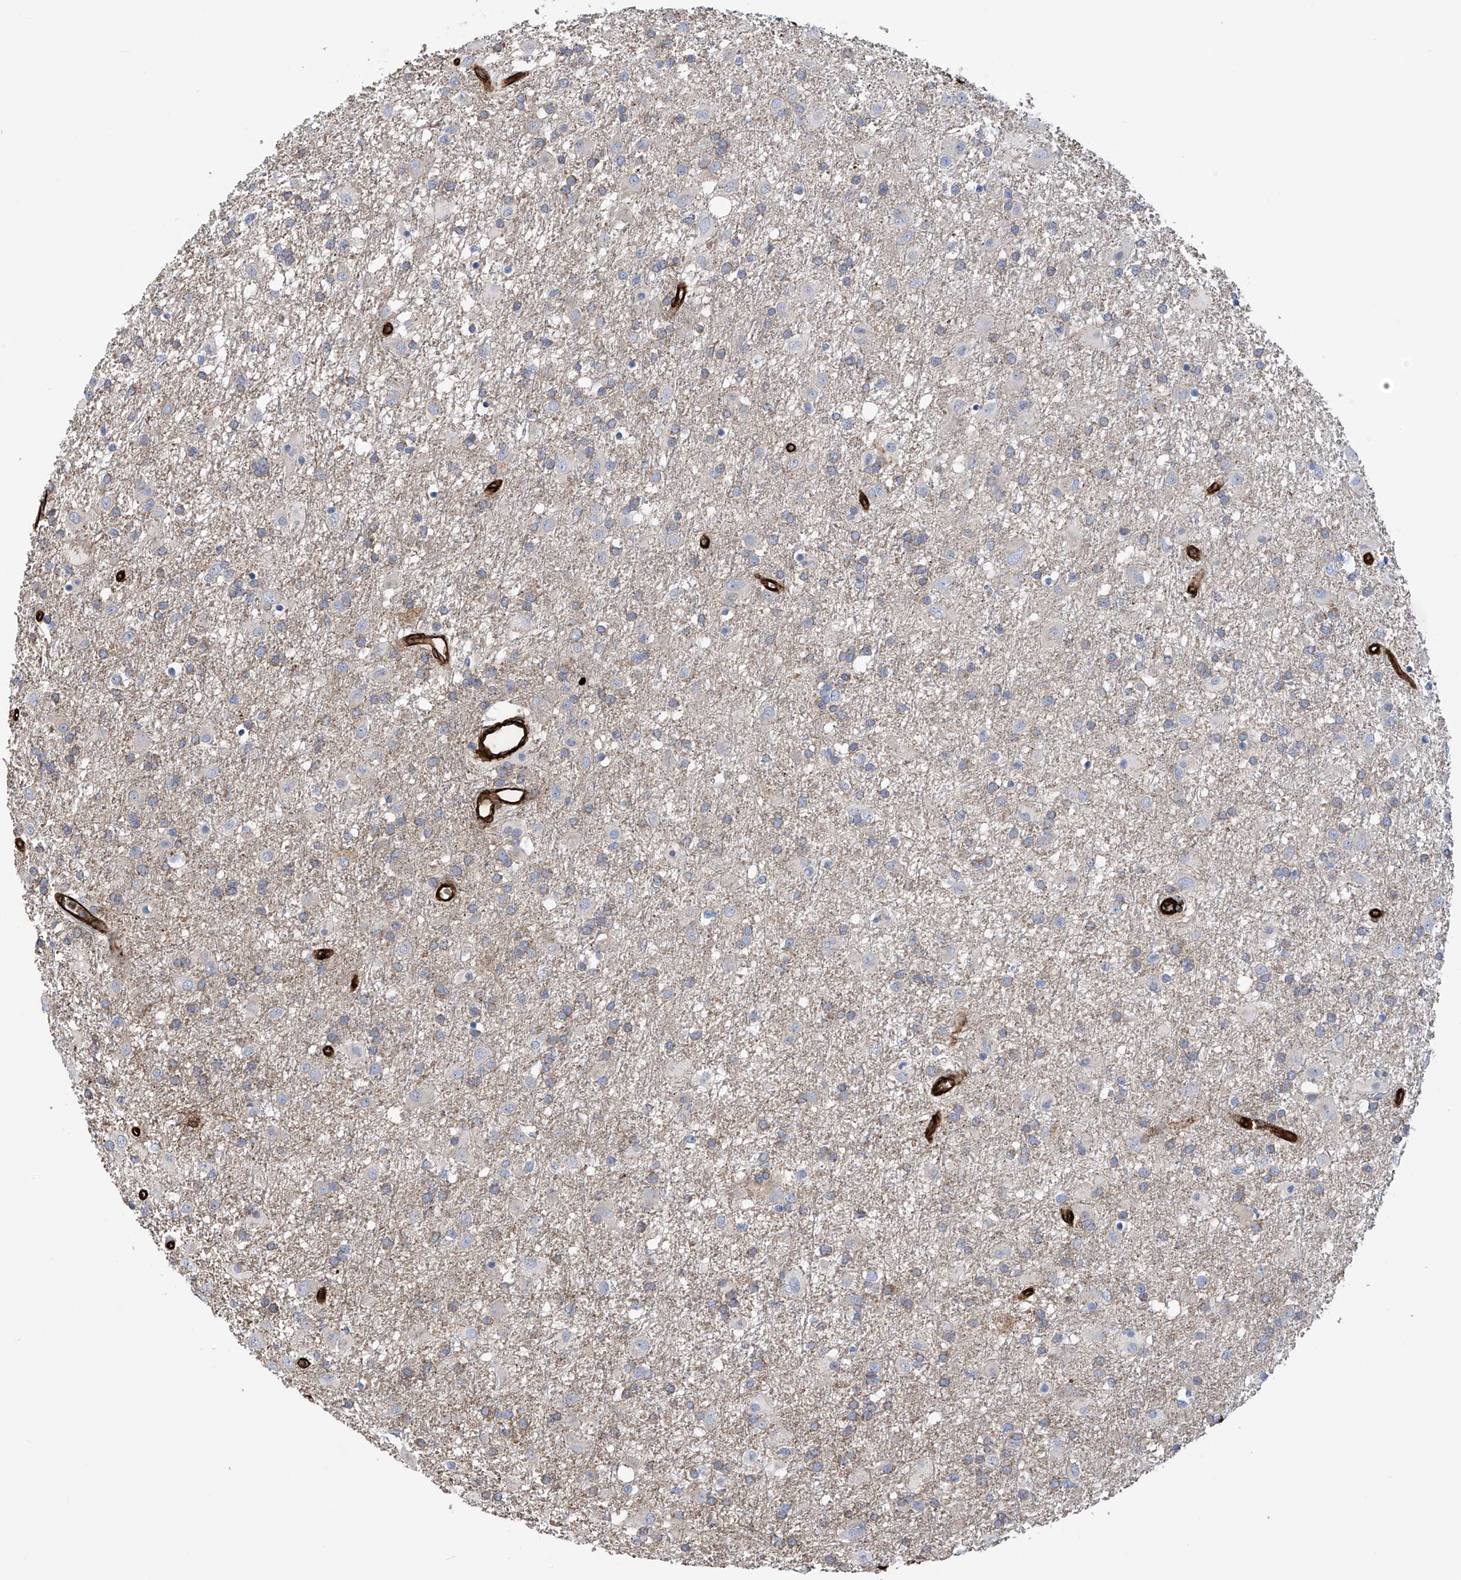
{"staining": {"intensity": "negative", "quantity": "none", "location": "none"}, "tissue": "glioma", "cell_type": "Tumor cells", "image_type": "cancer", "snomed": [{"axis": "morphology", "description": "Glioma, malignant, Low grade"}, {"axis": "topography", "description": "Brain"}], "caption": "Tumor cells are negative for brown protein staining in glioma. (DAB immunohistochemistry (IHC), high magnification).", "gene": "UBTD1", "patient": {"sex": "male", "age": 65}}